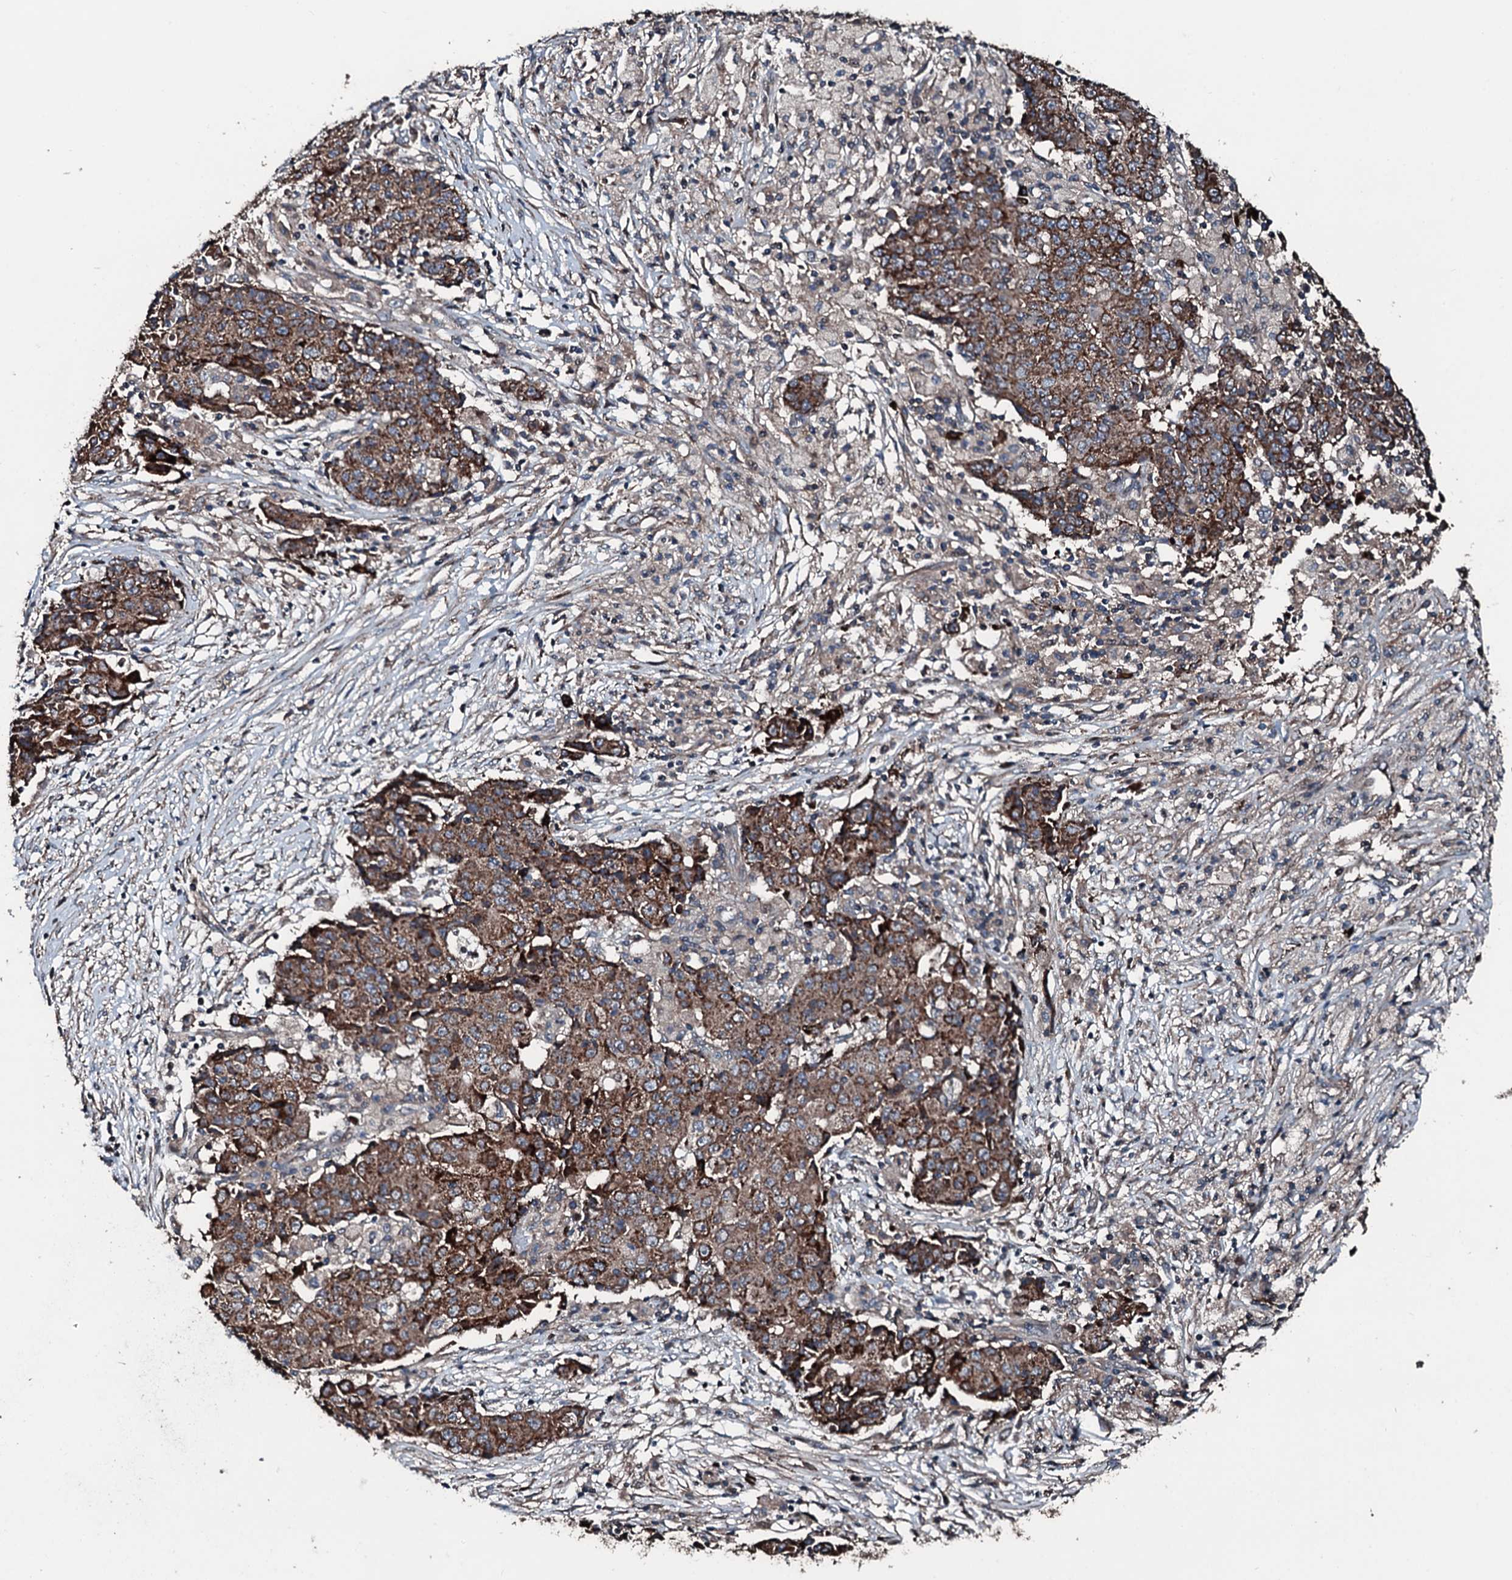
{"staining": {"intensity": "strong", "quantity": ">75%", "location": "cytoplasmic/membranous"}, "tissue": "ovarian cancer", "cell_type": "Tumor cells", "image_type": "cancer", "snomed": [{"axis": "morphology", "description": "Carcinoma, endometroid"}, {"axis": "topography", "description": "Ovary"}], "caption": "This image shows immunohistochemistry staining of ovarian cancer, with high strong cytoplasmic/membranous staining in about >75% of tumor cells.", "gene": "AARS1", "patient": {"sex": "female", "age": 42}}